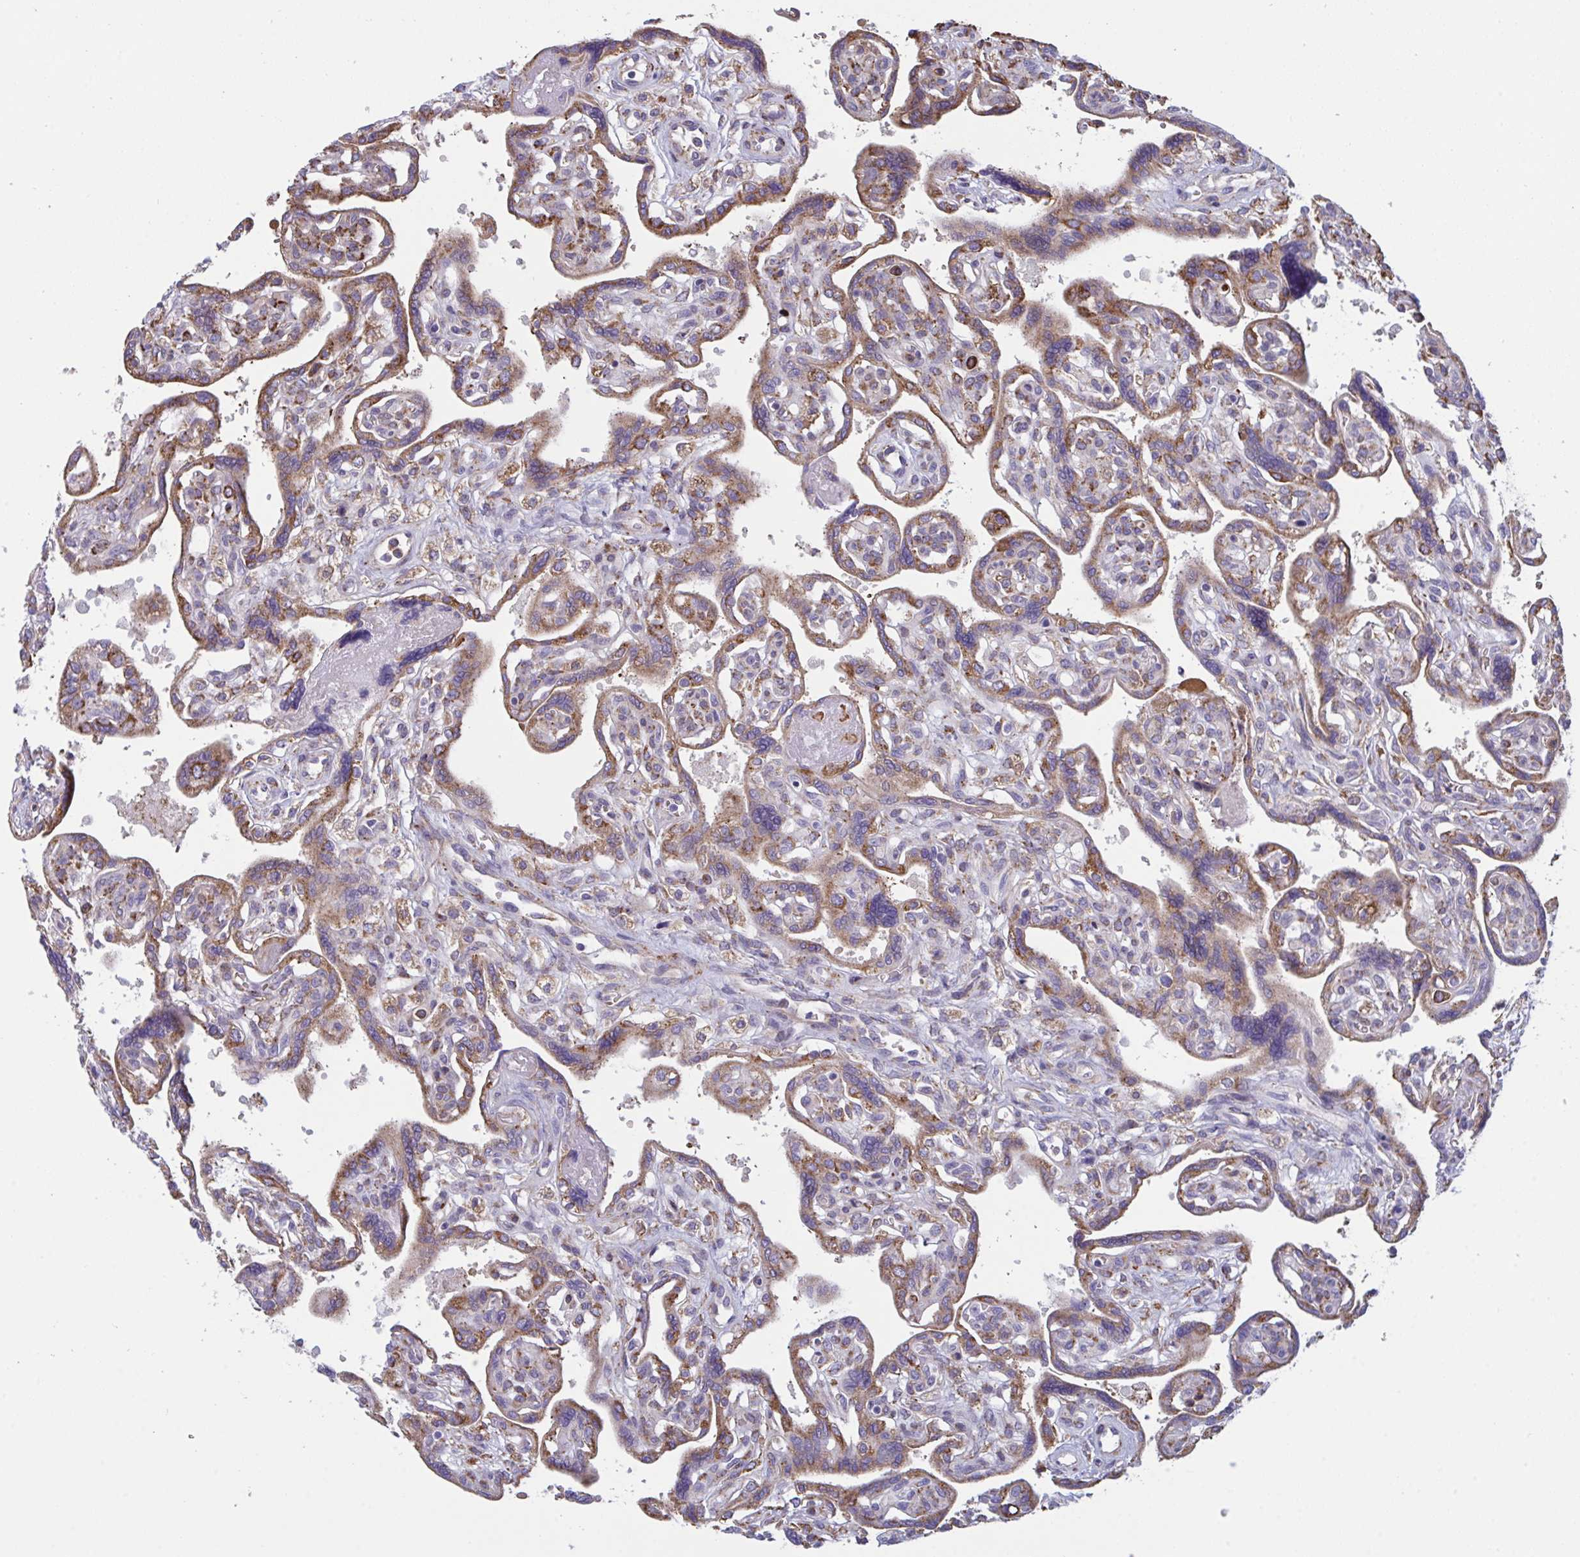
{"staining": {"intensity": "weak", "quantity": ">75%", "location": "cytoplasmic/membranous"}, "tissue": "placenta", "cell_type": "Trophoblastic cells", "image_type": "normal", "snomed": [{"axis": "morphology", "description": "Normal tissue, NOS"}, {"axis": "topography", "description": "Placenta"}], "caption": "This image displays immunohistochemistry staining of normal human placenta, with low weak cytoplasmic/membranous staining in approximately >75% of trophoblastic cells.", "gene": "MYMK", "patient": {"sex": "female", "age": 39}}